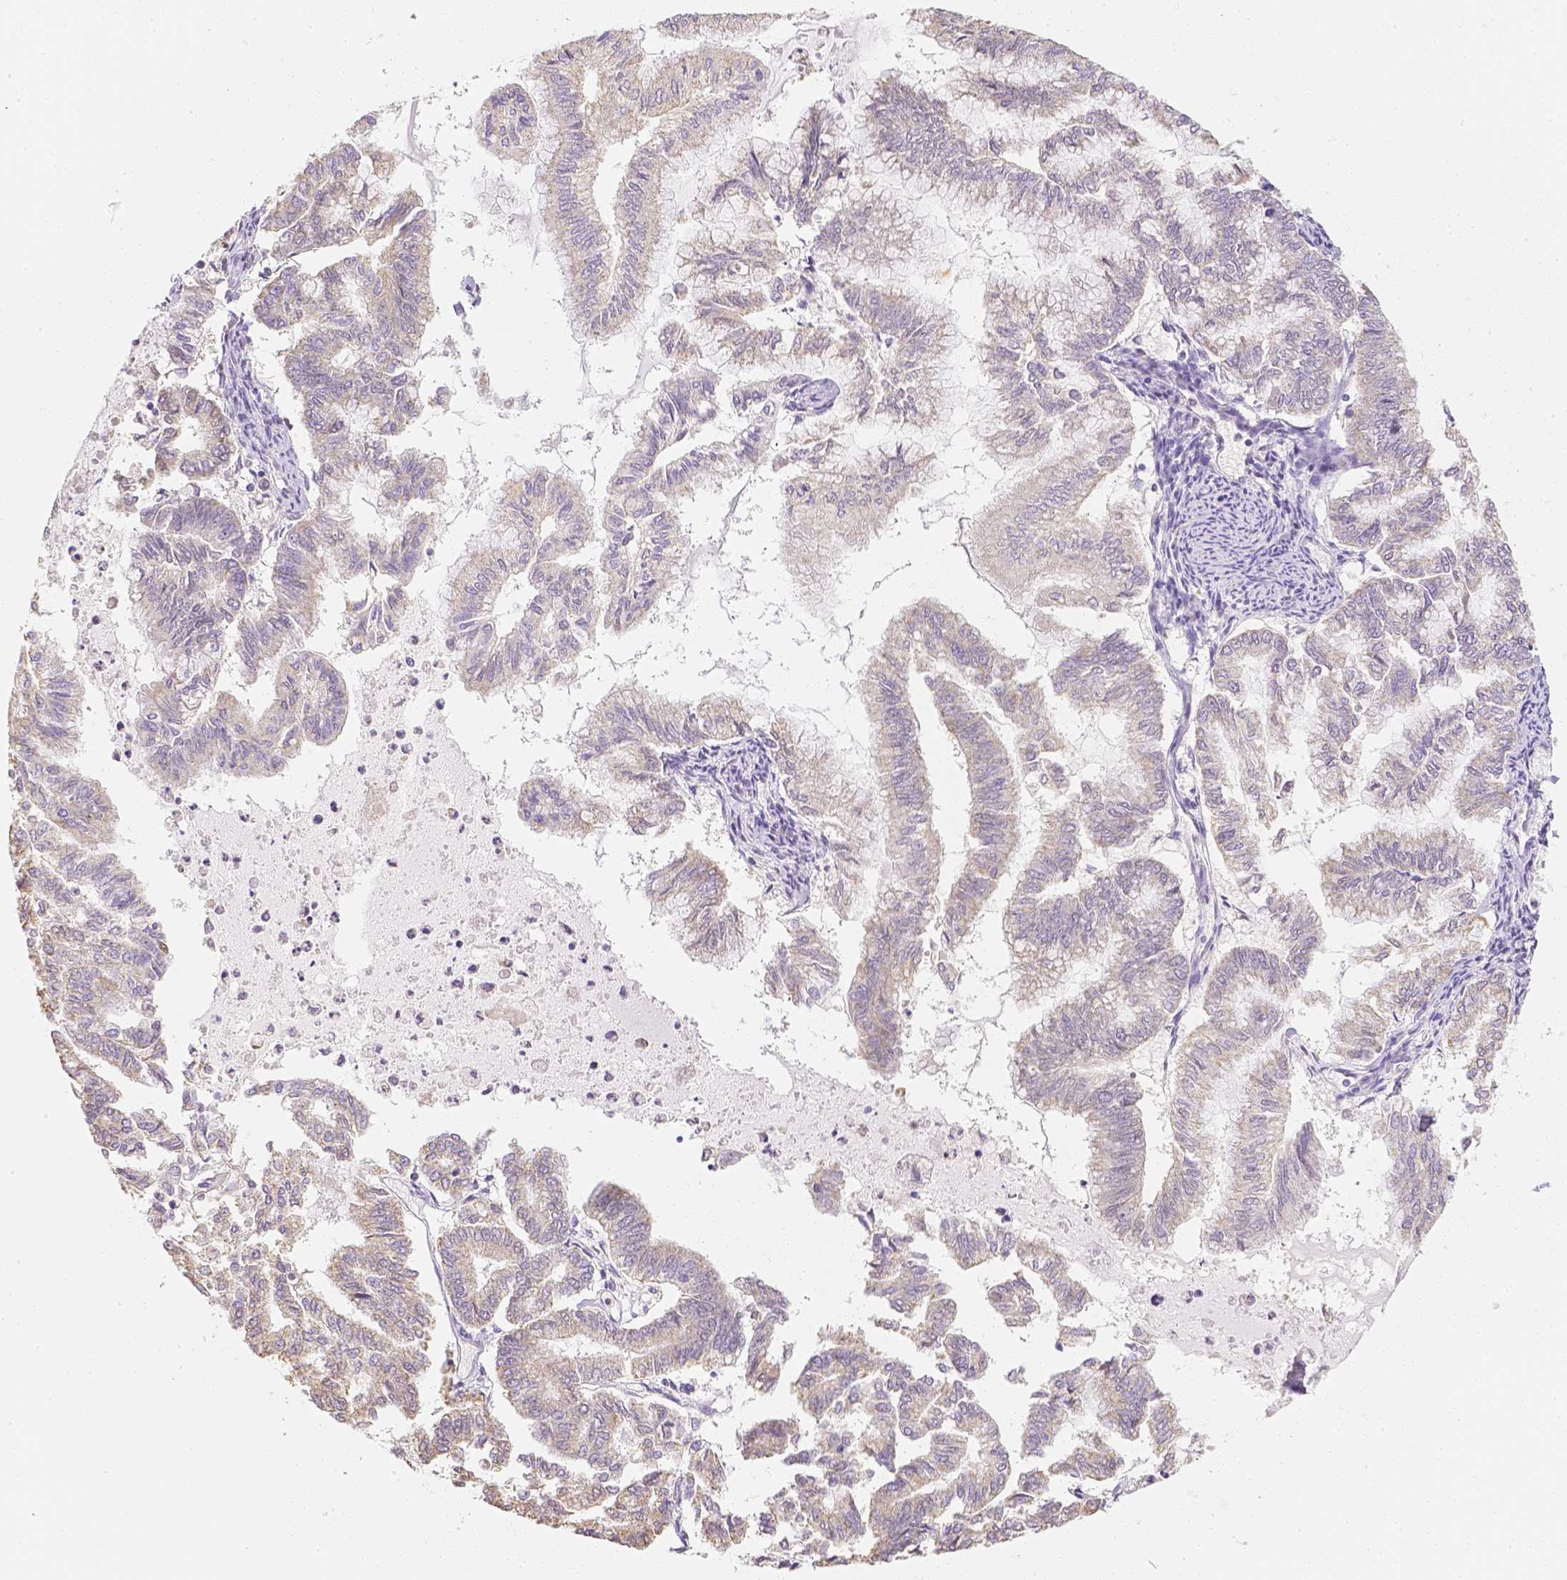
{"staining": {"intensity": "moderate", "quantity": "25%-75%", "location": "cytoplasmic/membranous"}, "tissue": "endometrial cancer", "cell_type": "Tumor cells", "image_type": "cancer", "snomed": [{"axis": "morphology", "description": "Adenocarcinoma, NOS"}, {"axis": "topography", "description": "Endometrium"}], "caption": "Human endometrial cancer stained for a protein (brown) shows moderate cytoplasmic/membranous positive positivity in about 25%-75% of tumor cells.", "gene": "NVL", "patient": {"sex": "female", "age": 79}}